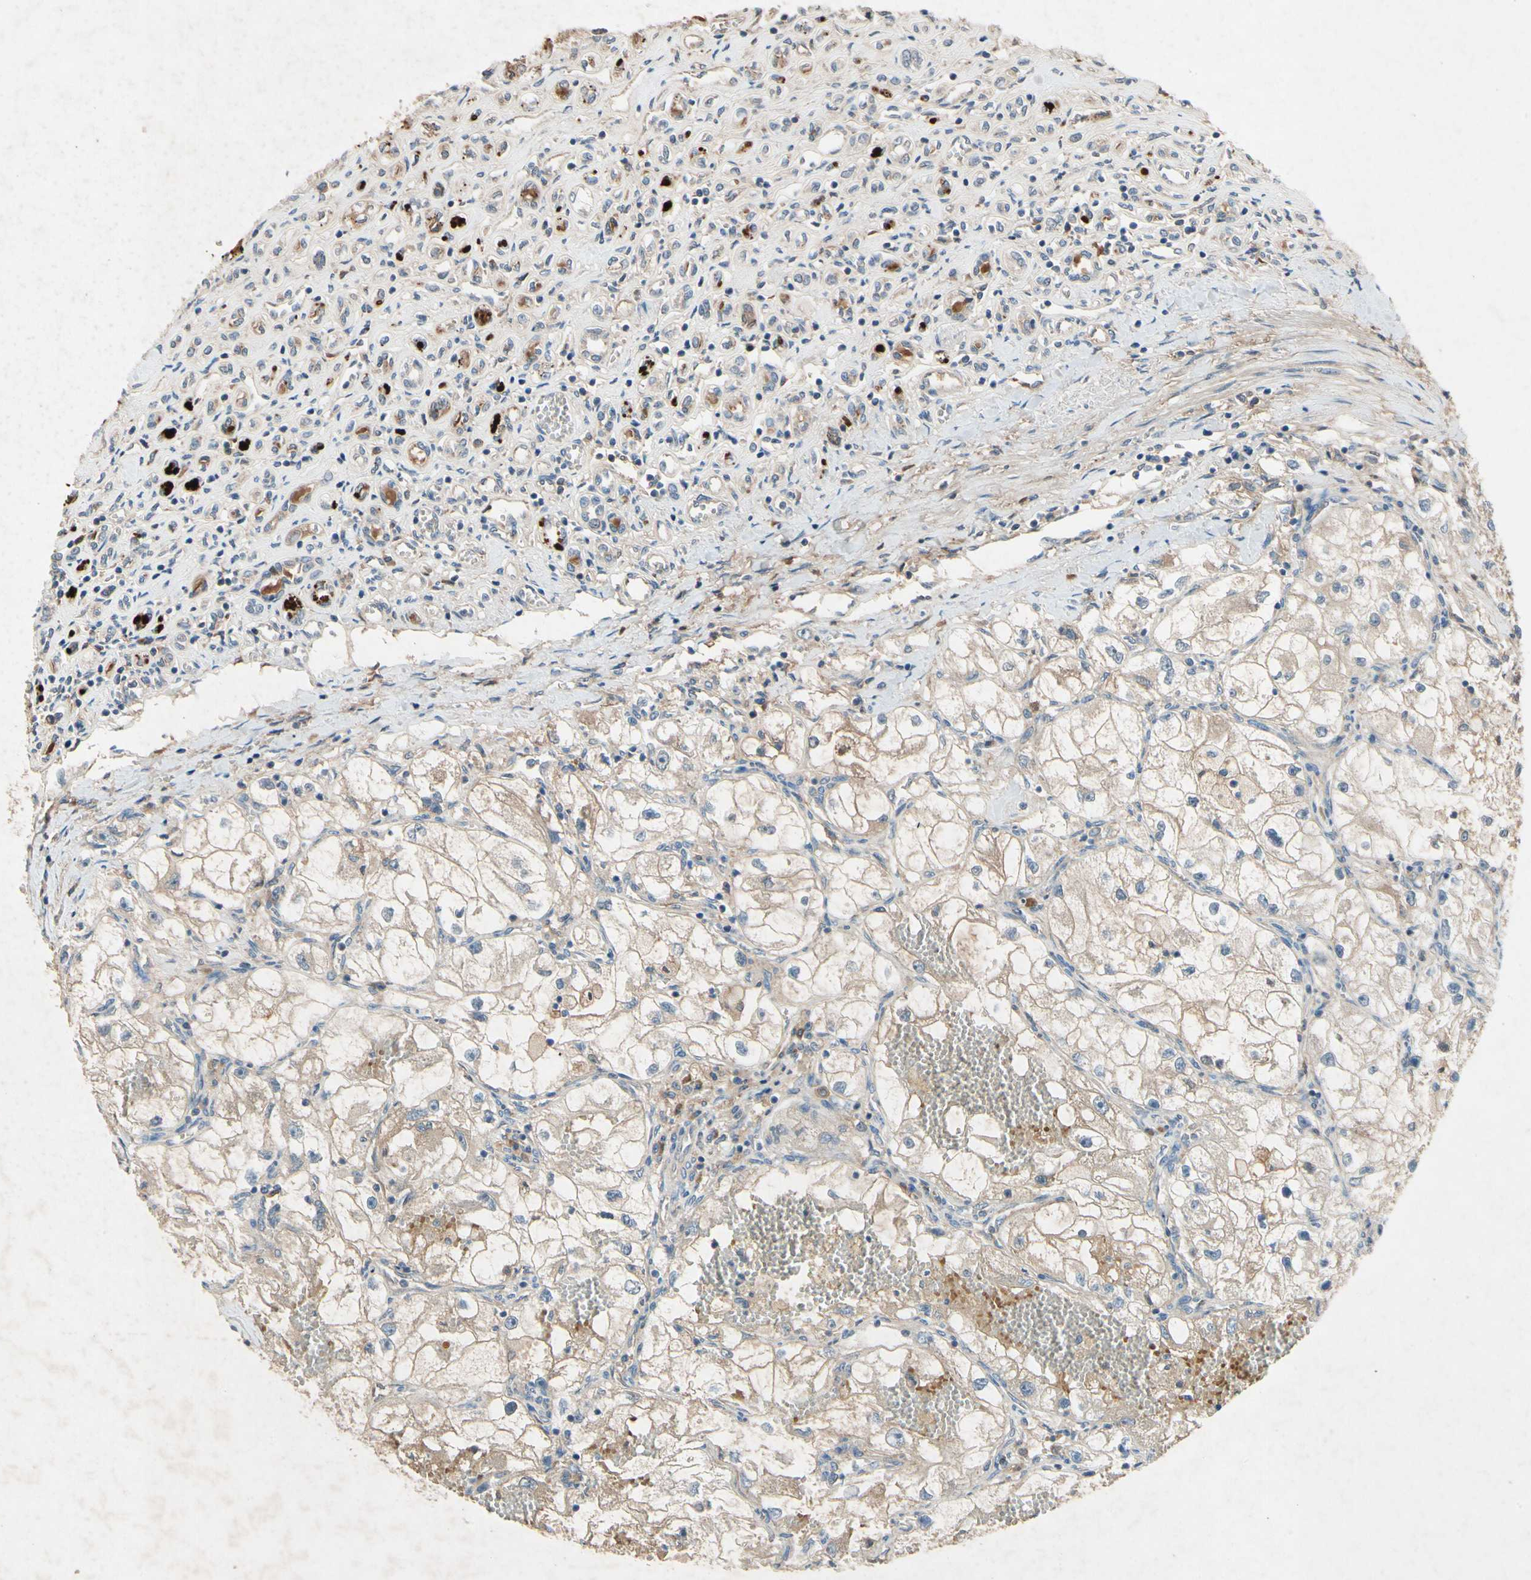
{"staining": {"intensity": "weak", "quantity": "25%-75%", "location": "cytoplasmic/membranous"}, "tissue": "renal cancer", "cell_type": "Tumor cells", "image_type": "cancer", "snomed": [{"axis": "morphology", "description": "Adenocarcinoma, NOS"}, {"axis": "topography", "description": "Kidney"}], "caption": "Protein staining reveals weak cytoplasmic/membranous expression in about 25%-75% of tumor cells in renal adenocarcinoma.", "gene": "IL1RL1", "patient": {"sex": "female", "age": 70}}